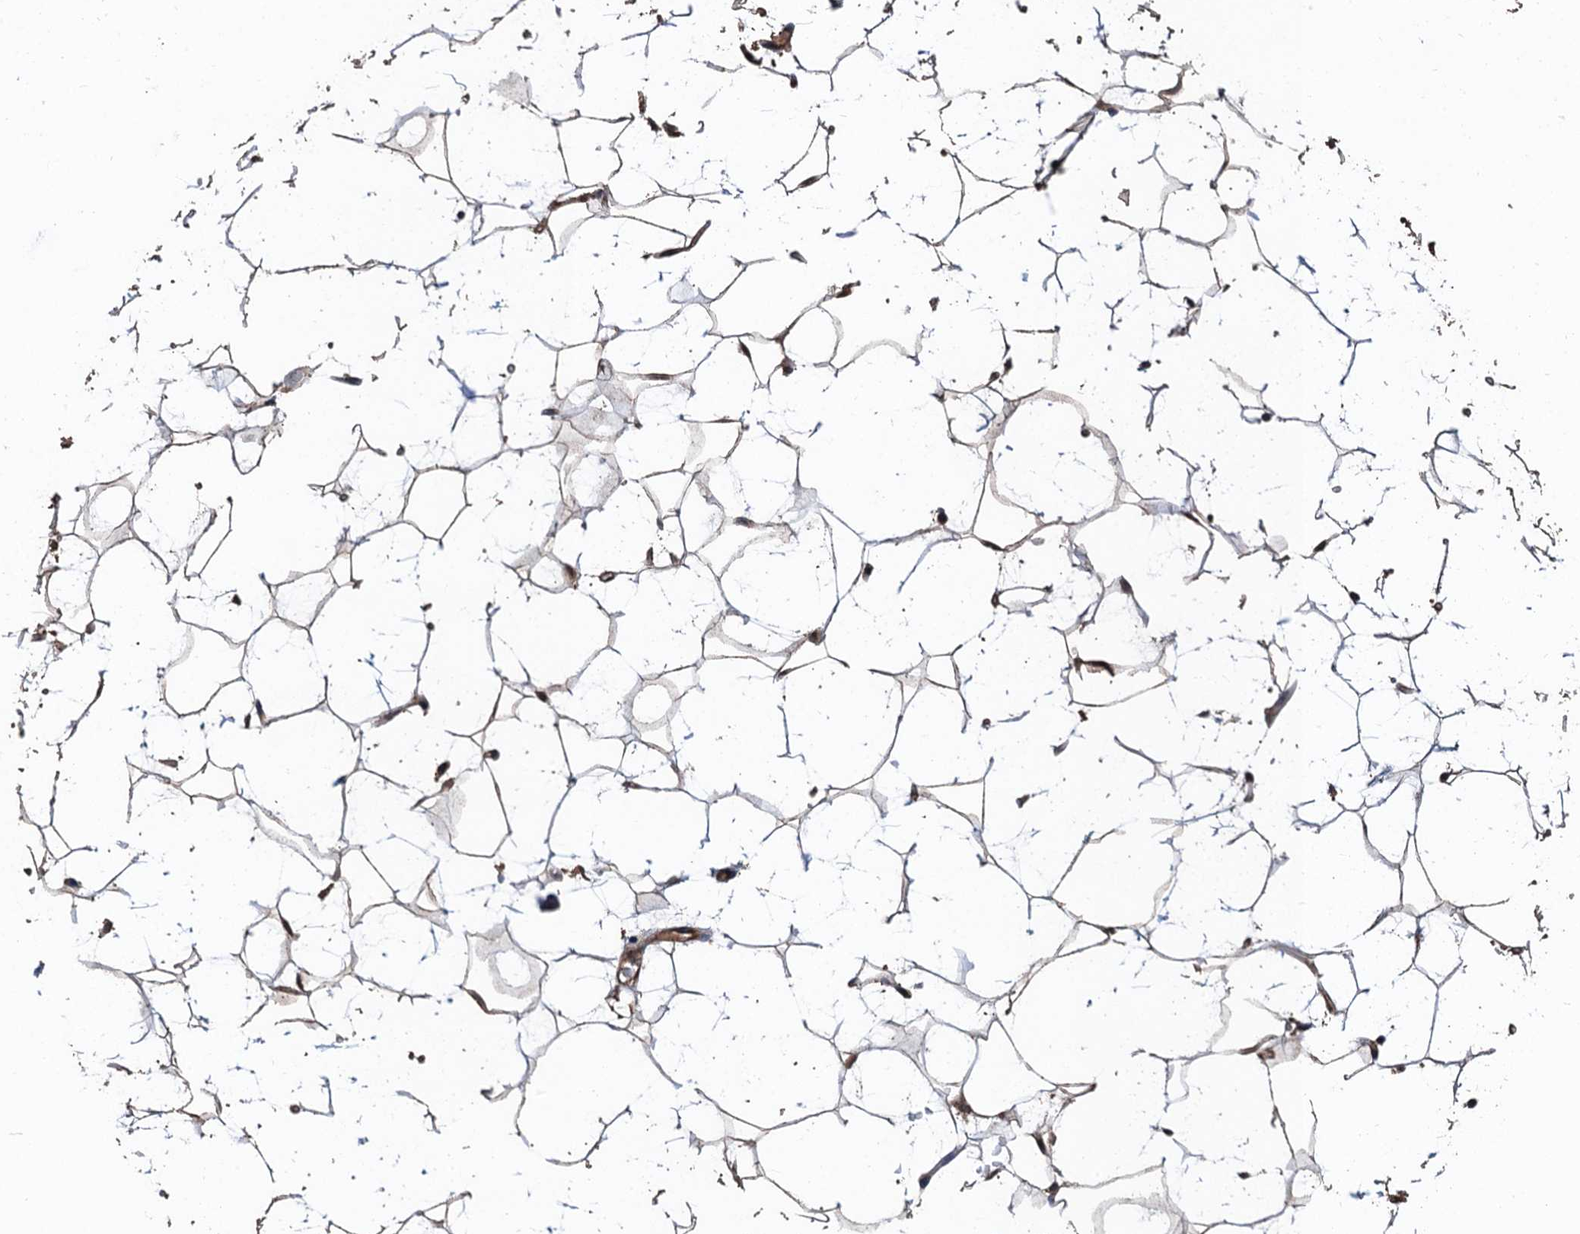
{"staining": {"intensity": "weak", "quantity": ">75%", "location": "cytoplasmic/membranous"}, "tissue": "adipose tissue", "cell_type": "Adipocytes", "image_type": "normal", "snomed": [{"axis": "morphology", "description": "Normal tissue, NOS"}, {"axis": "topography", "description": "Breast"}], "caption": "A brown stain highlights weak cytoplasmic/membranous positivity of a protein in adipocytes of unremarkable adipose tissue. The staining was performed using DAB (3,3'-diaminobenzidine) to visualize the protein expression in brown, while the nuclei were stained in blue with hematoxylin (Magnification: 20x).", "gene": "PPP4R1", "patient": {"sex": "female", "age": 26}}